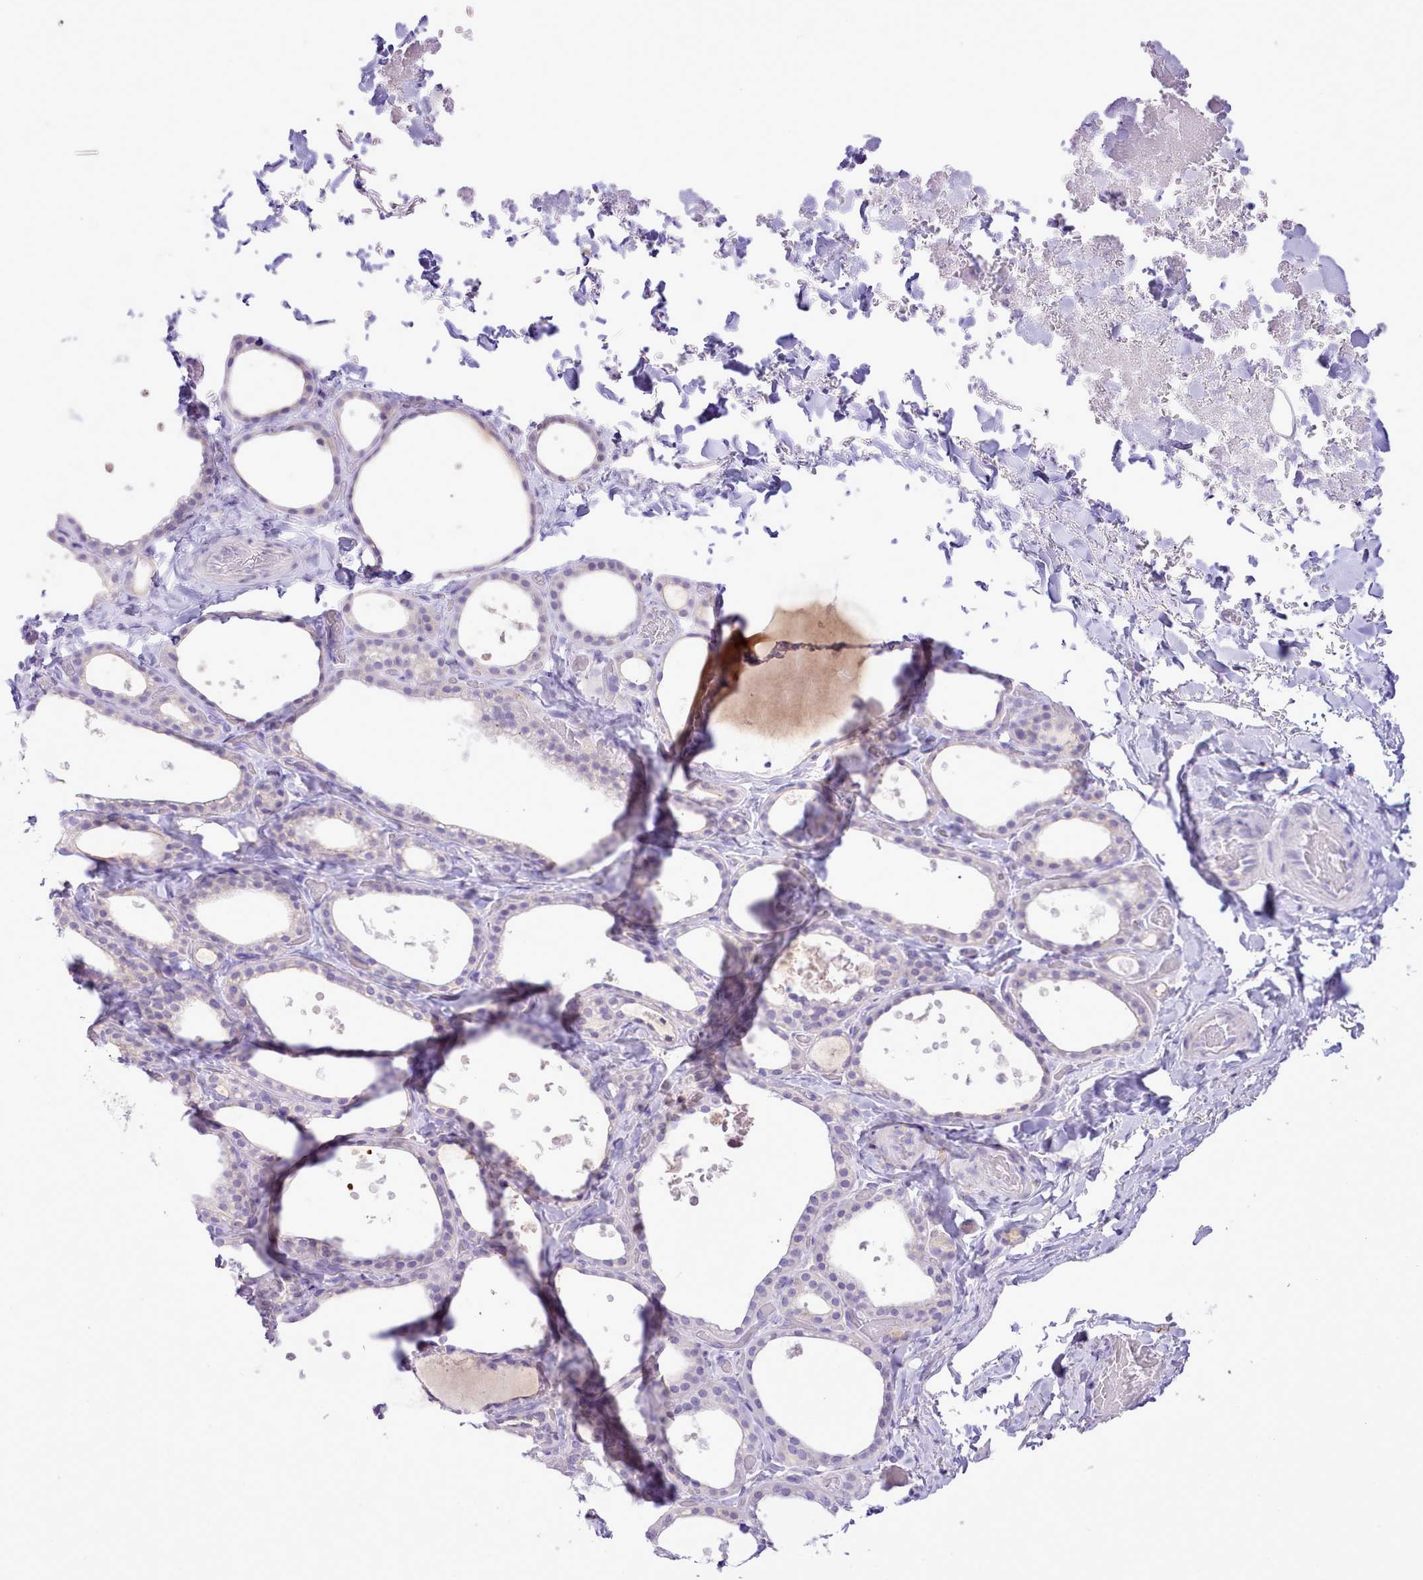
{"staining": {"intensity": "negative", "quantity": "none", "location": "none"}, "tissue": "thyroid gland", "cell_type": "Glandular cells", "image_type": "normal", "snomed": [{"axis": "morphology", "description": "Normal tissue, NOS"}, {"axis": "topography", "description": "Thyroid gland"}], "caption": "IHC of benign thyroid gland demonstrates no positivity in glandular cells.", "gene": "MDFI", "patient": {"sex": "female", "age": 44}}